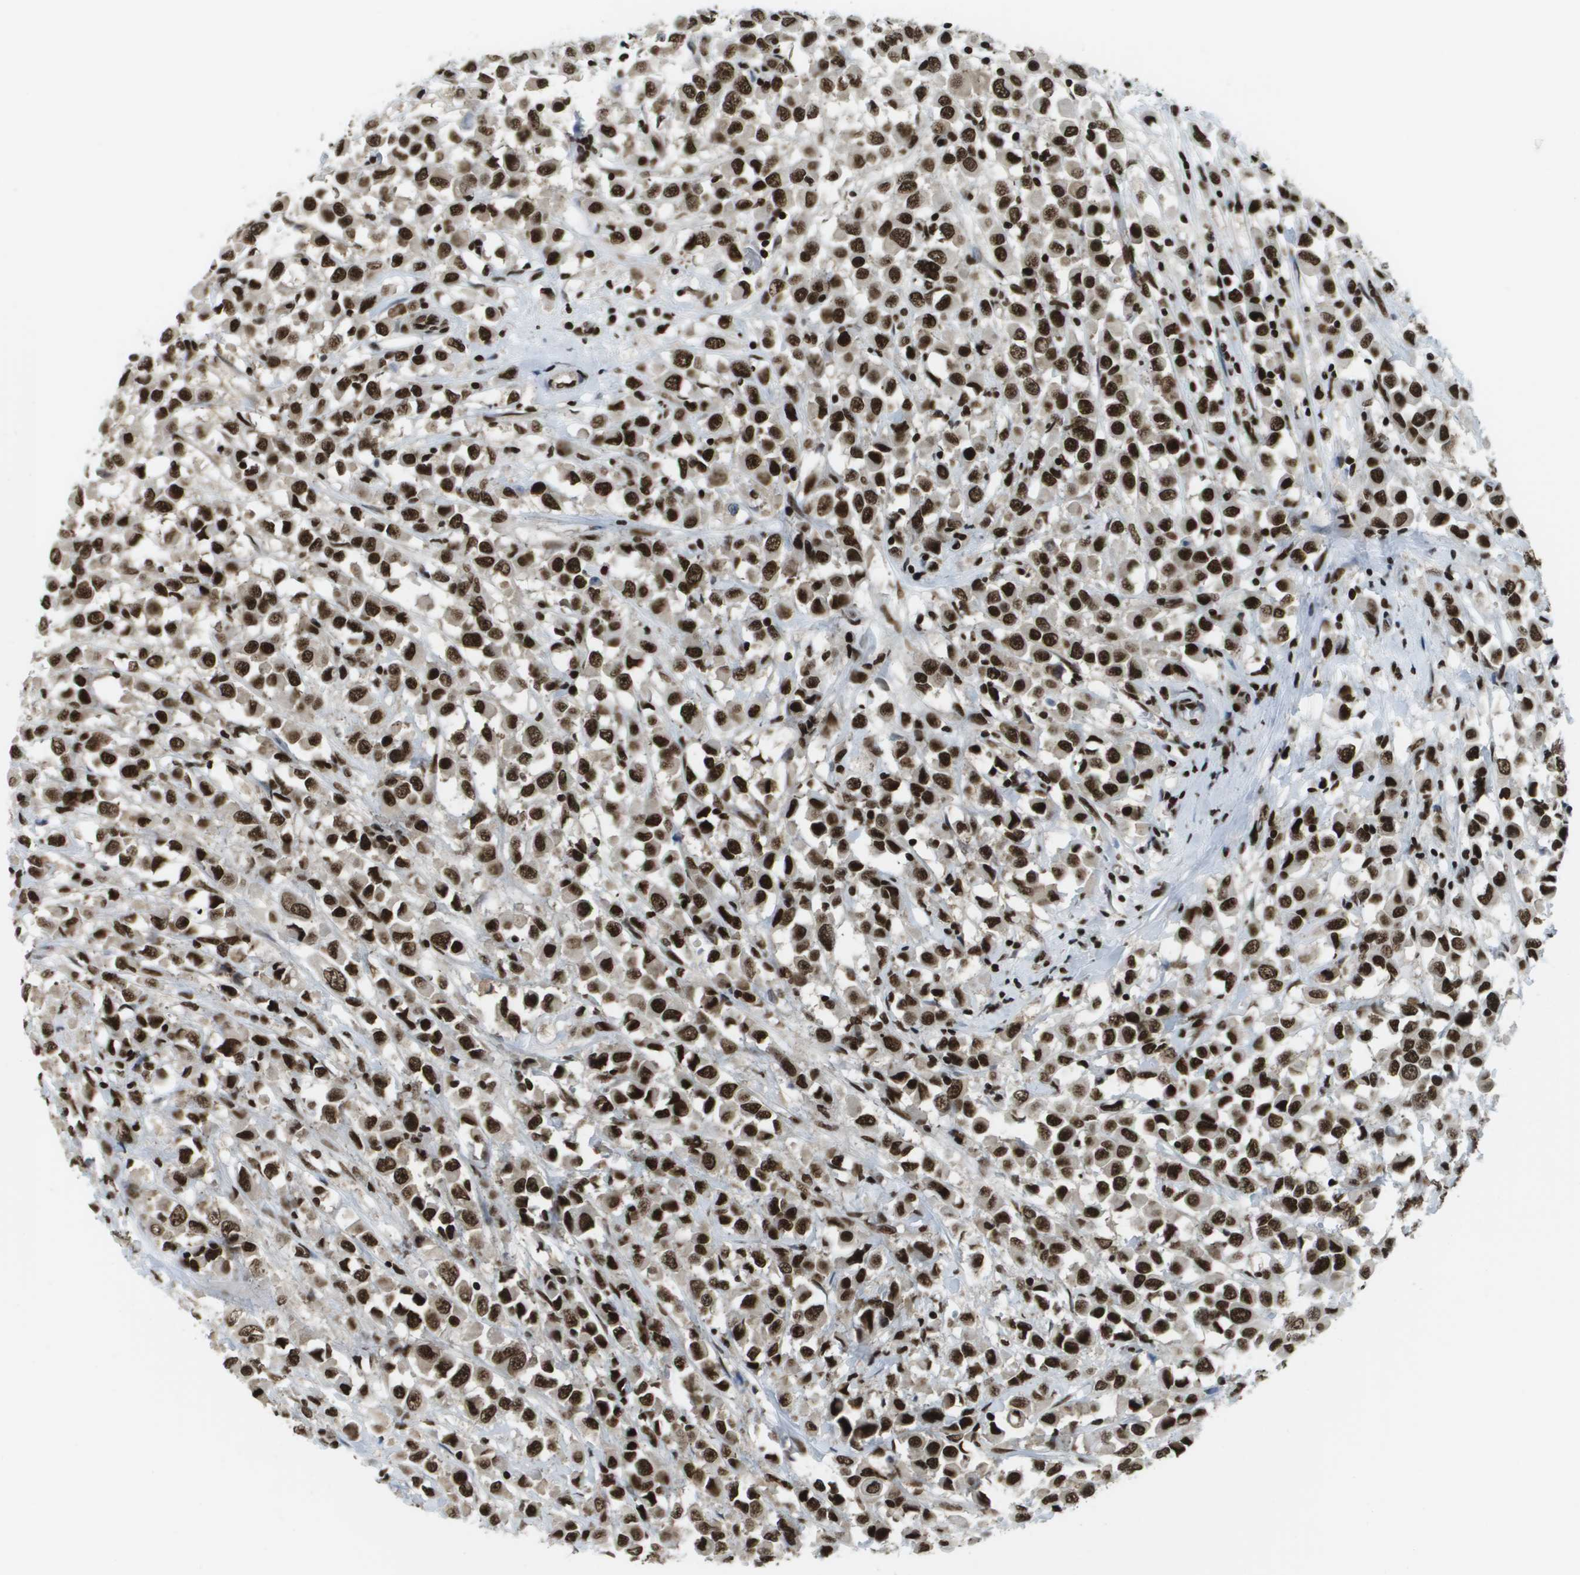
{"staining": {"intensity": "strong", "quantity": ">75%", "location": "nuclear"}, "tissue": "breast cancer", "cell_type": "Tumor cells", "image_type": "cancer", "snomed": [{"axis": "morphology", "description": "Duct carcinoma"}, {"axis": "topography", "description": "Breast"}], "caption": "Immunohistochemical staining of human breast cancer (intraductal carcinoma) demonstrates high levels of strong nuclear protein positivity in approximately >75% of tumor cells.", "gene": "GLYR1", "patient": {"sex": "female", "age": 61}}